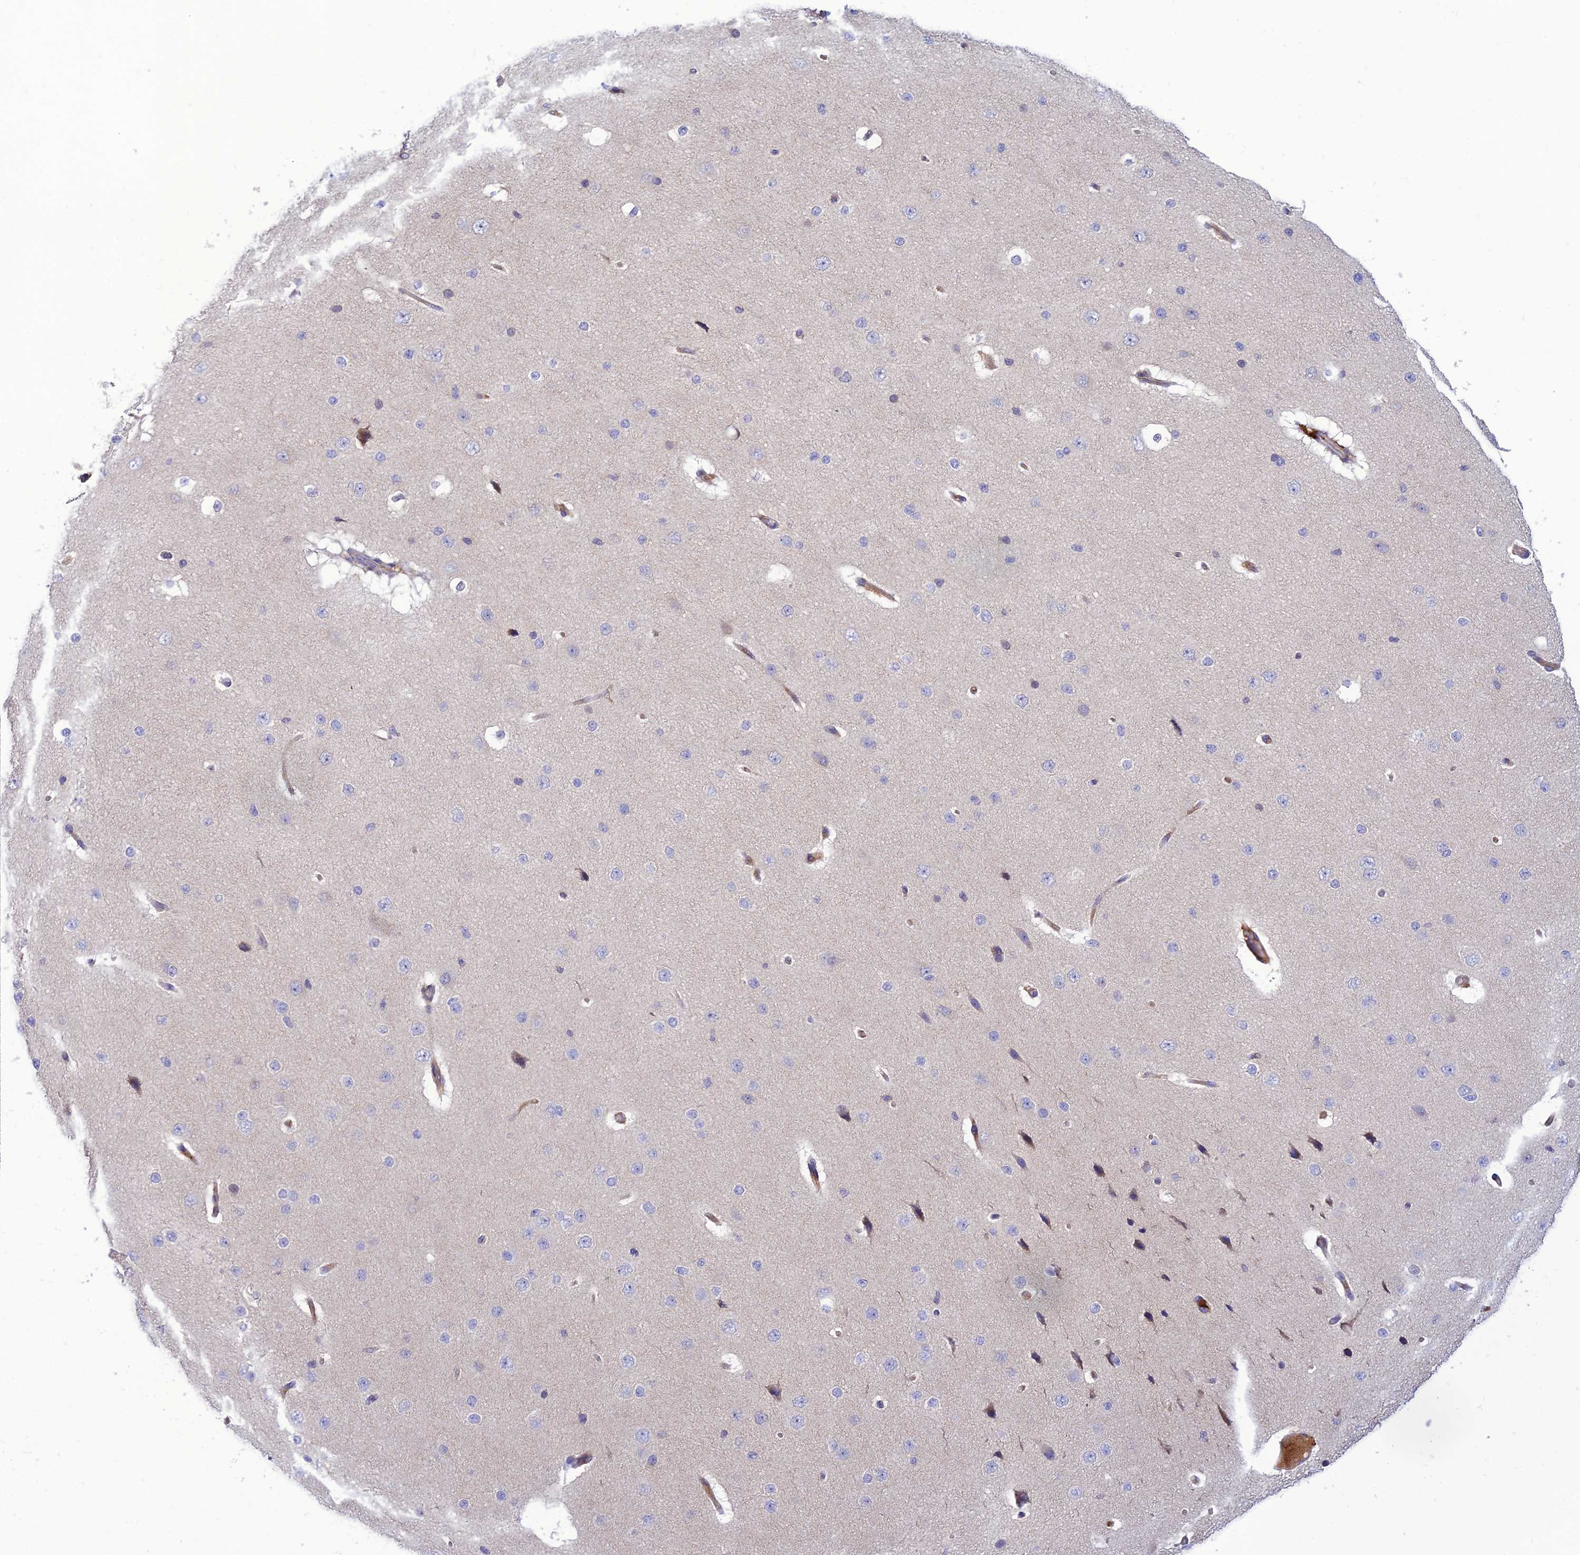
{"staining": {"intensity": "weak", "quantity": ">75%", "location": "cytoplasmic/membranous"}, "tissue": "cerebral cortex", "cell_type": "Endothelial cells", "image_type": "normal", "snomed": [{"axis": "morphology", "description": "Normal tissue, NOS"}, {"axis": "morphology", "description": "Developmental malformation"}, {"axis": "topography", "description": "Cerebral cortex"}], "caption": "An image of cerebral cortex stained for a protein shows weak cytoplasmic/membranous brown staining in endothelial cells.", "gene": "IRAK3", "patient": {"sex": "female", "age": 30}}